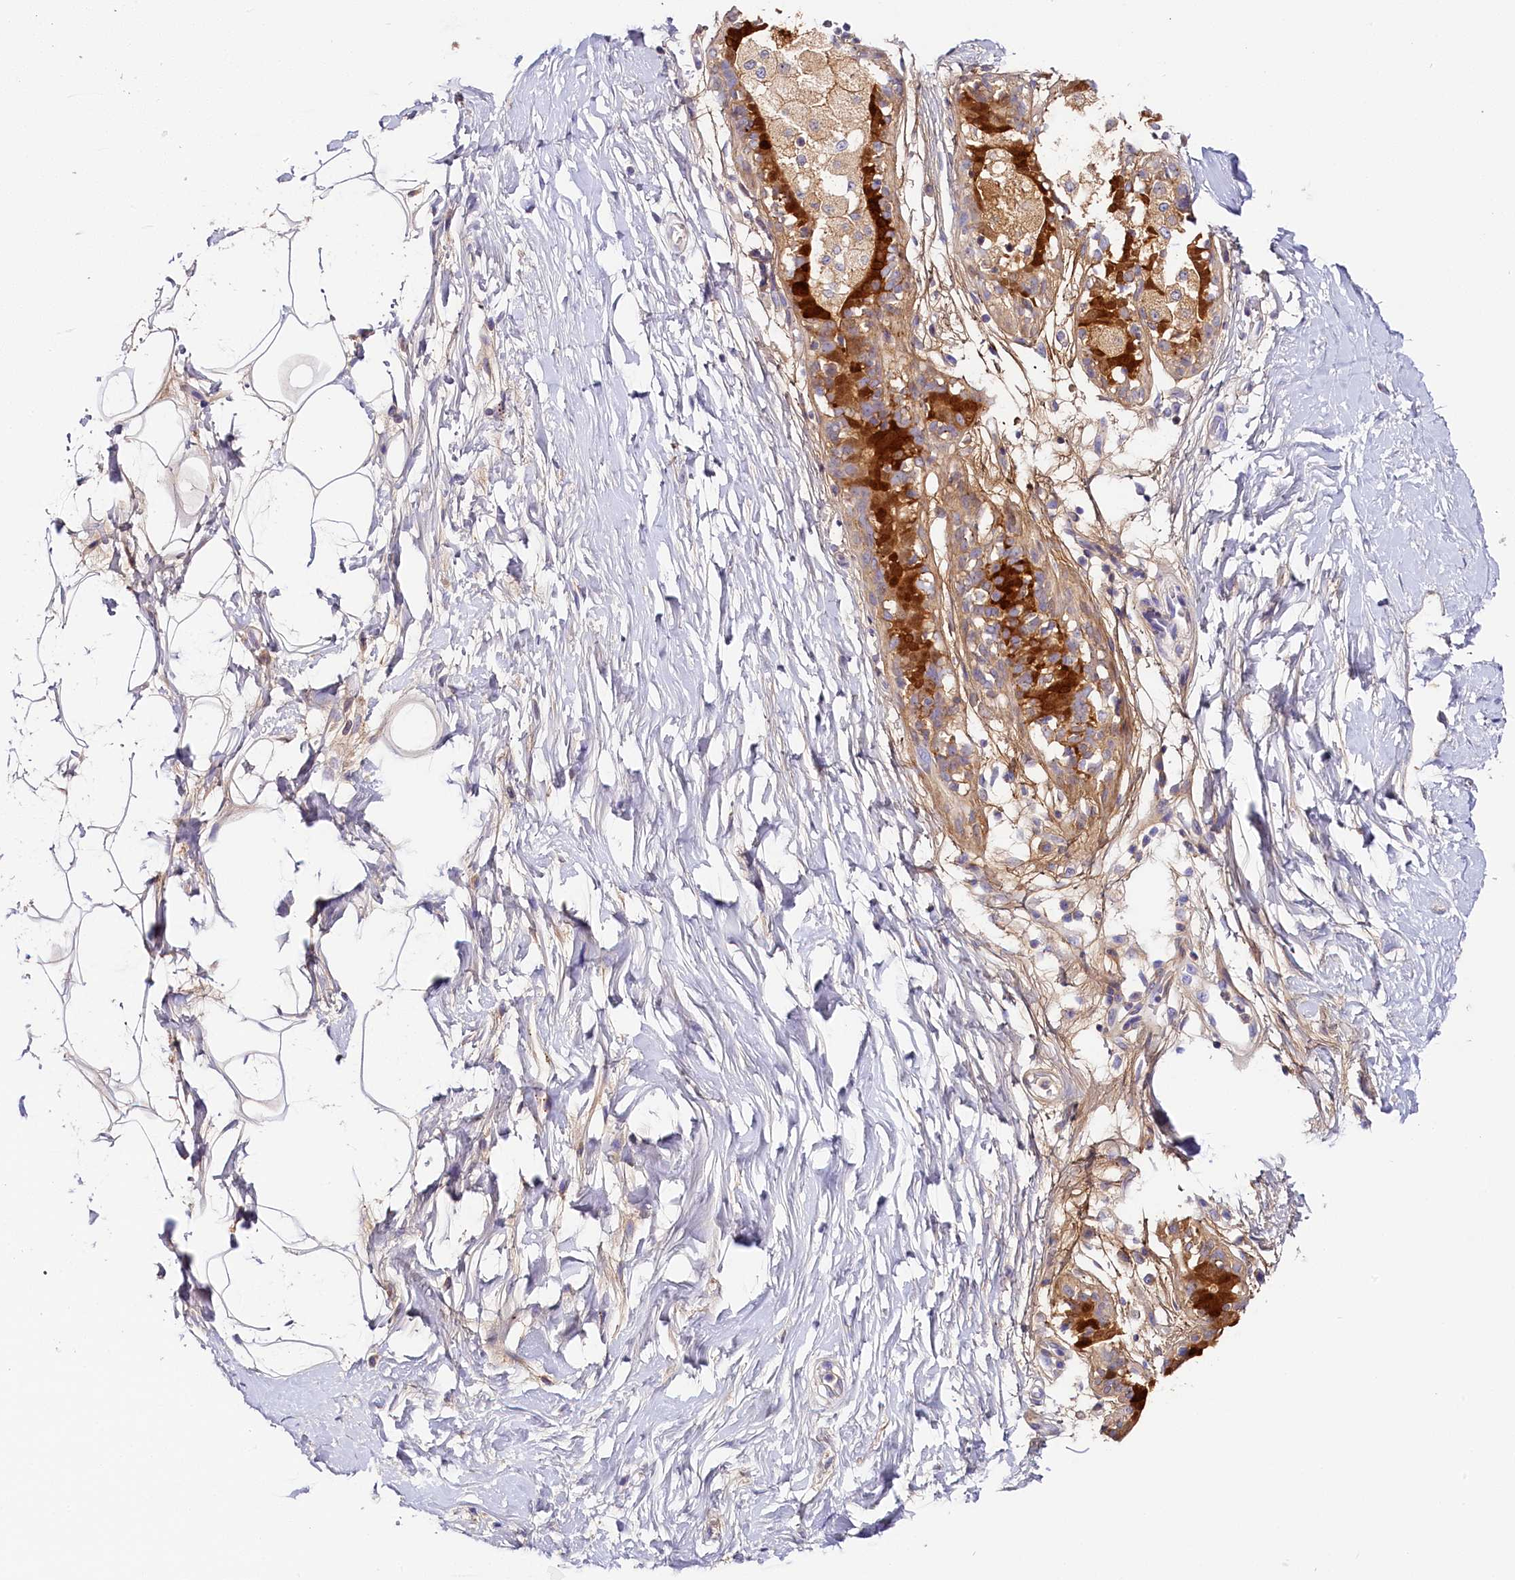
{"staining": {"intensity": "negative", "quantity": "none", "location": "none"}, "tissue": "adipose tissue", "cell_type": "Adipocytes", "image_type": "normal", "snomed": [{"axis": "morphology", "description": "Normal tissue, NOS"}, {"axis": "topography", "description": "Breast"}], "caption": "This is a photomicrograph of immunohistochemistry (IHC) staining of normal adipose tissue, which shows no positivity in adipocytes. (DAB immunohistochemistry visualized using brightfield microscopy, high magnification).", "gene": "KATNB1", "patient": {"sex": "female", "age": 26}}